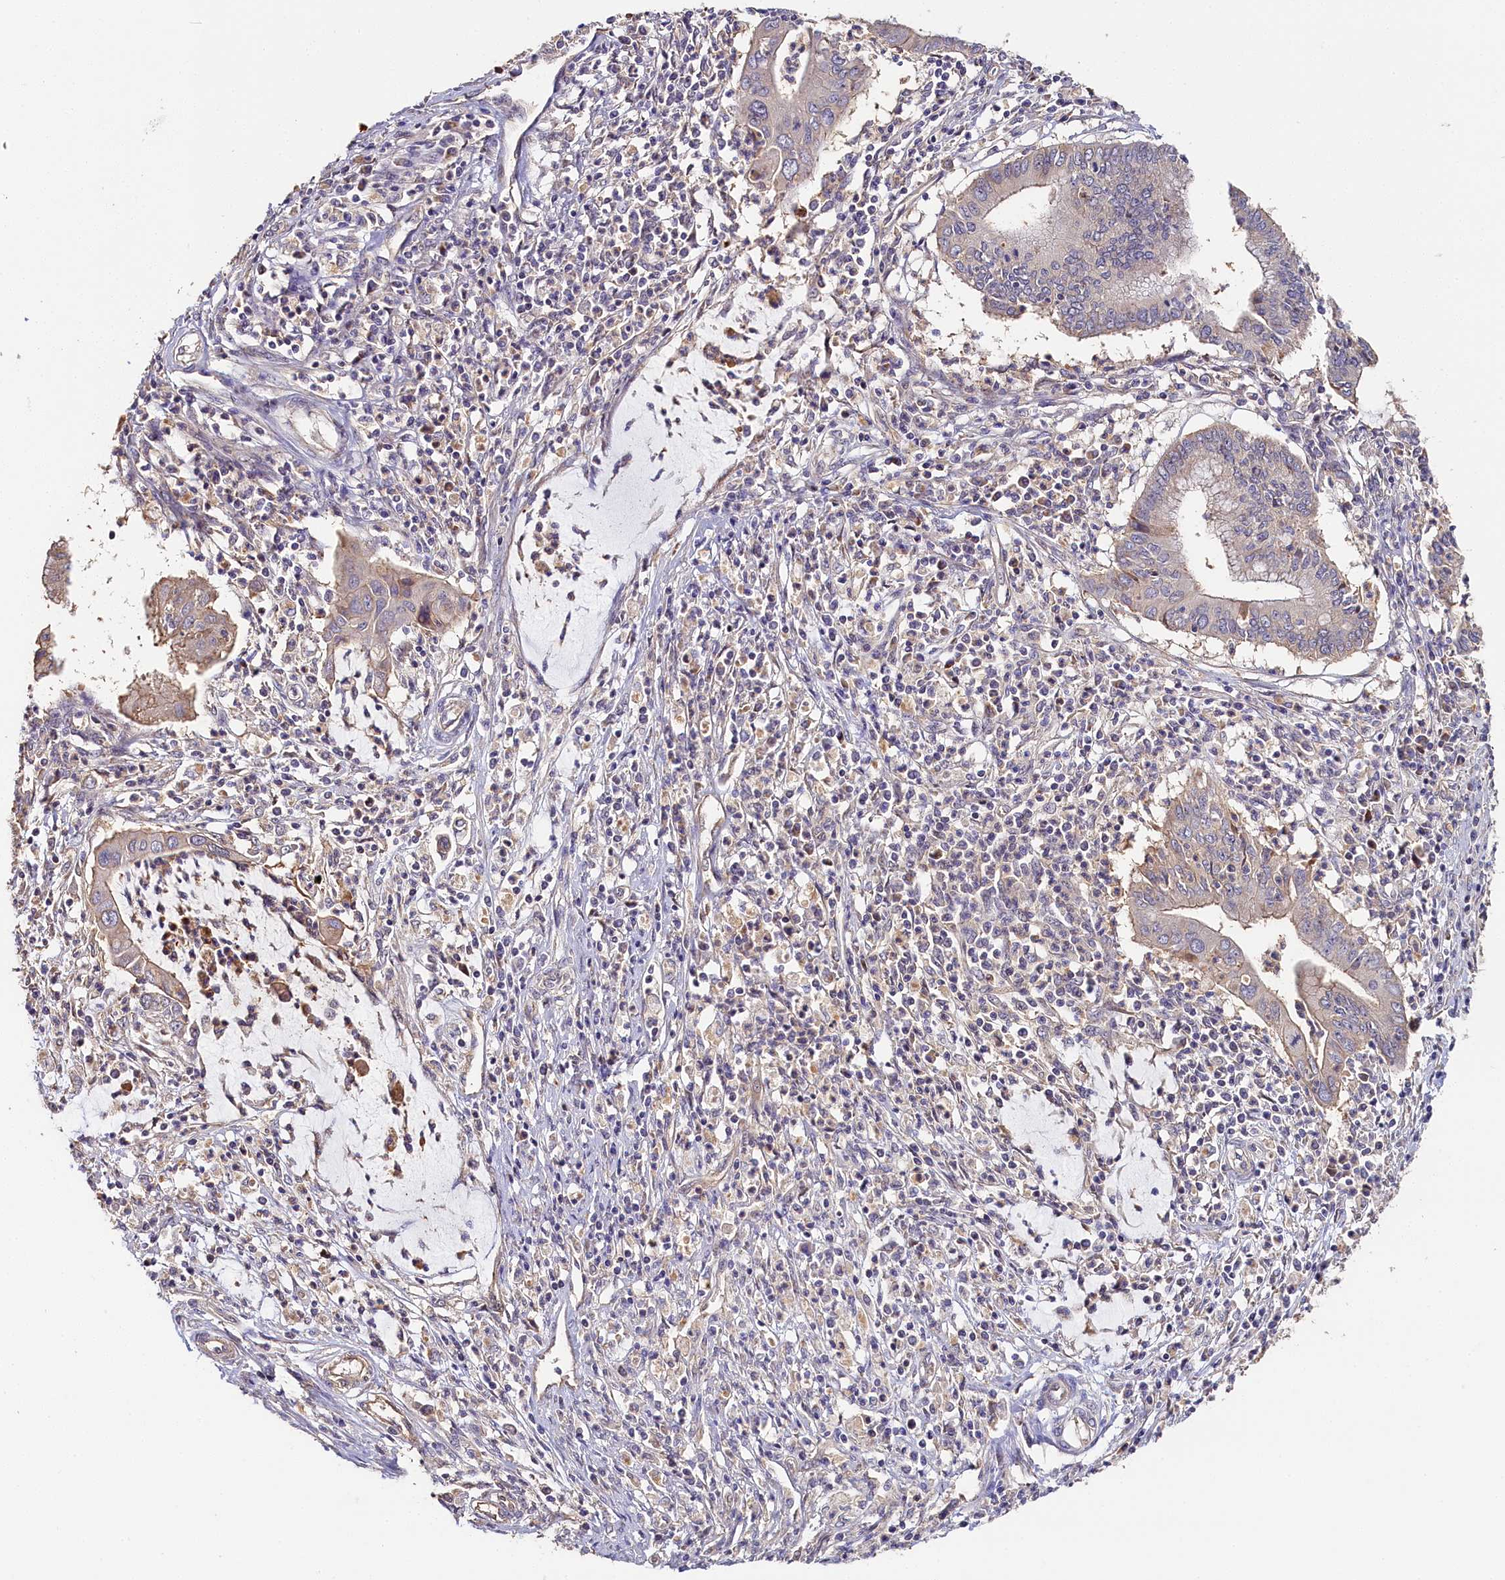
{"staining": {"intensity": "negative", "quantity": "none", "location": "none"}, "tissue": "cervical cancer", "cell_type": "Tumor cells", "image_type": "cancer", "snomed": [{"axis": "morphology", "description": "Adenocarcinoma, NOS"}, {"axis": "topography", "description": "Cervix"}], "caption": "Immunohistochemistry (IHC) of human cervical adenocarcinoma exhibits no expression in tumor cells. (DAB (3,3'-diaminobenzidine) immunohistochemistry, high magnification).", "gene": "KATNB1", "patient": {"sex": "female", "age": 36}}